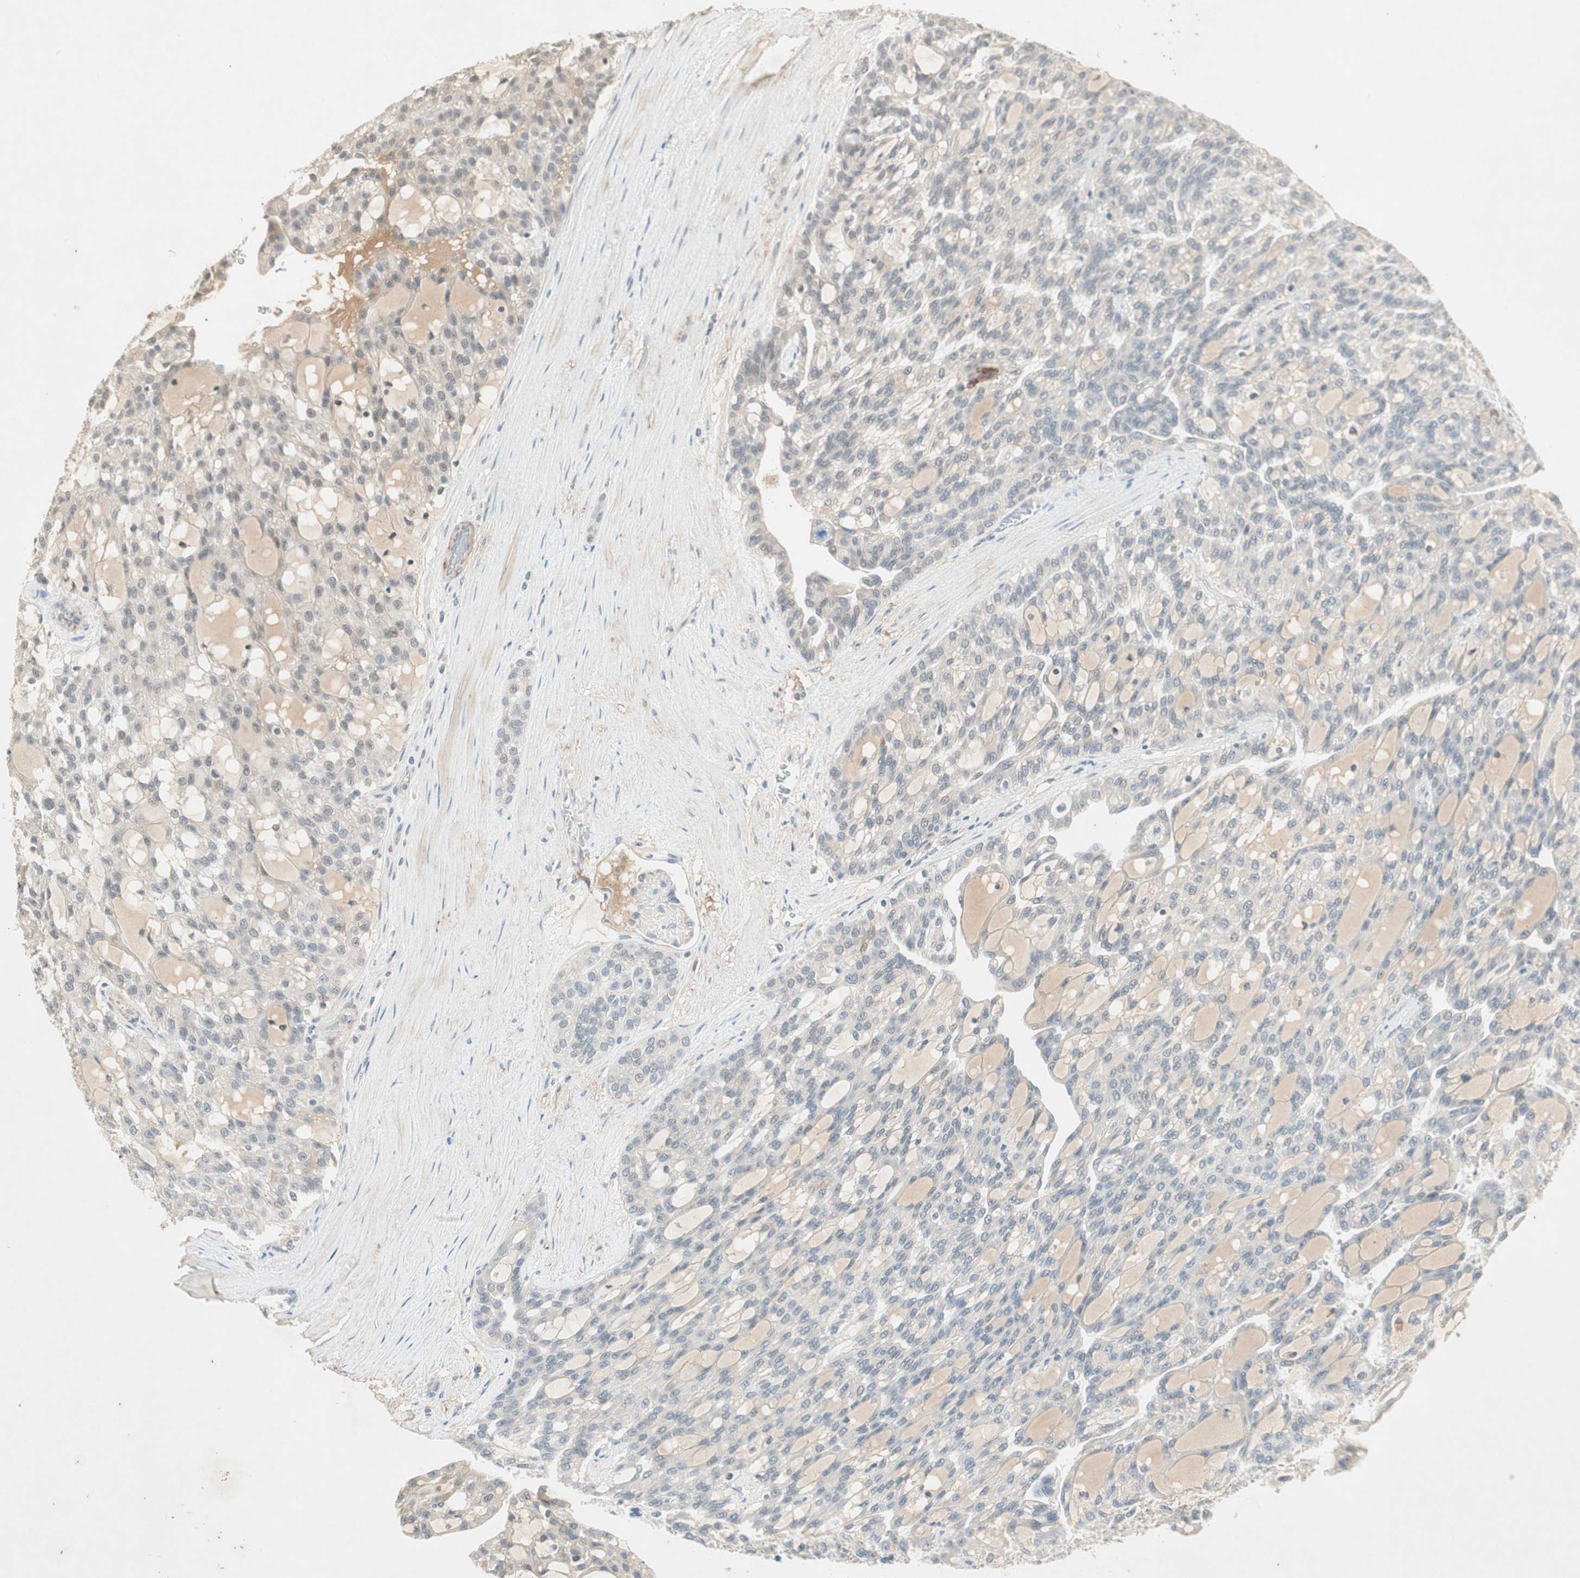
{"staining": {"intensity": "negative", "quantity": "none", "location": "none"}, "tissue": "renal cancer", "cell_type": "Tumor cells", "image_type": "cancer", "snomed": [{"axis": "morphology", "description": "Adenocarcinoma, NOS"}, {"axis": "topography", "description": "Kidney"}], "caption": "A high-resolution micrograph shows immunohistochemistry (IHC) staining of adenocarcinoma (renal), which shows no significant staining in tumor cells.", "gene": "RNGTT", "patient": {"sex": "male", "age": 63}}